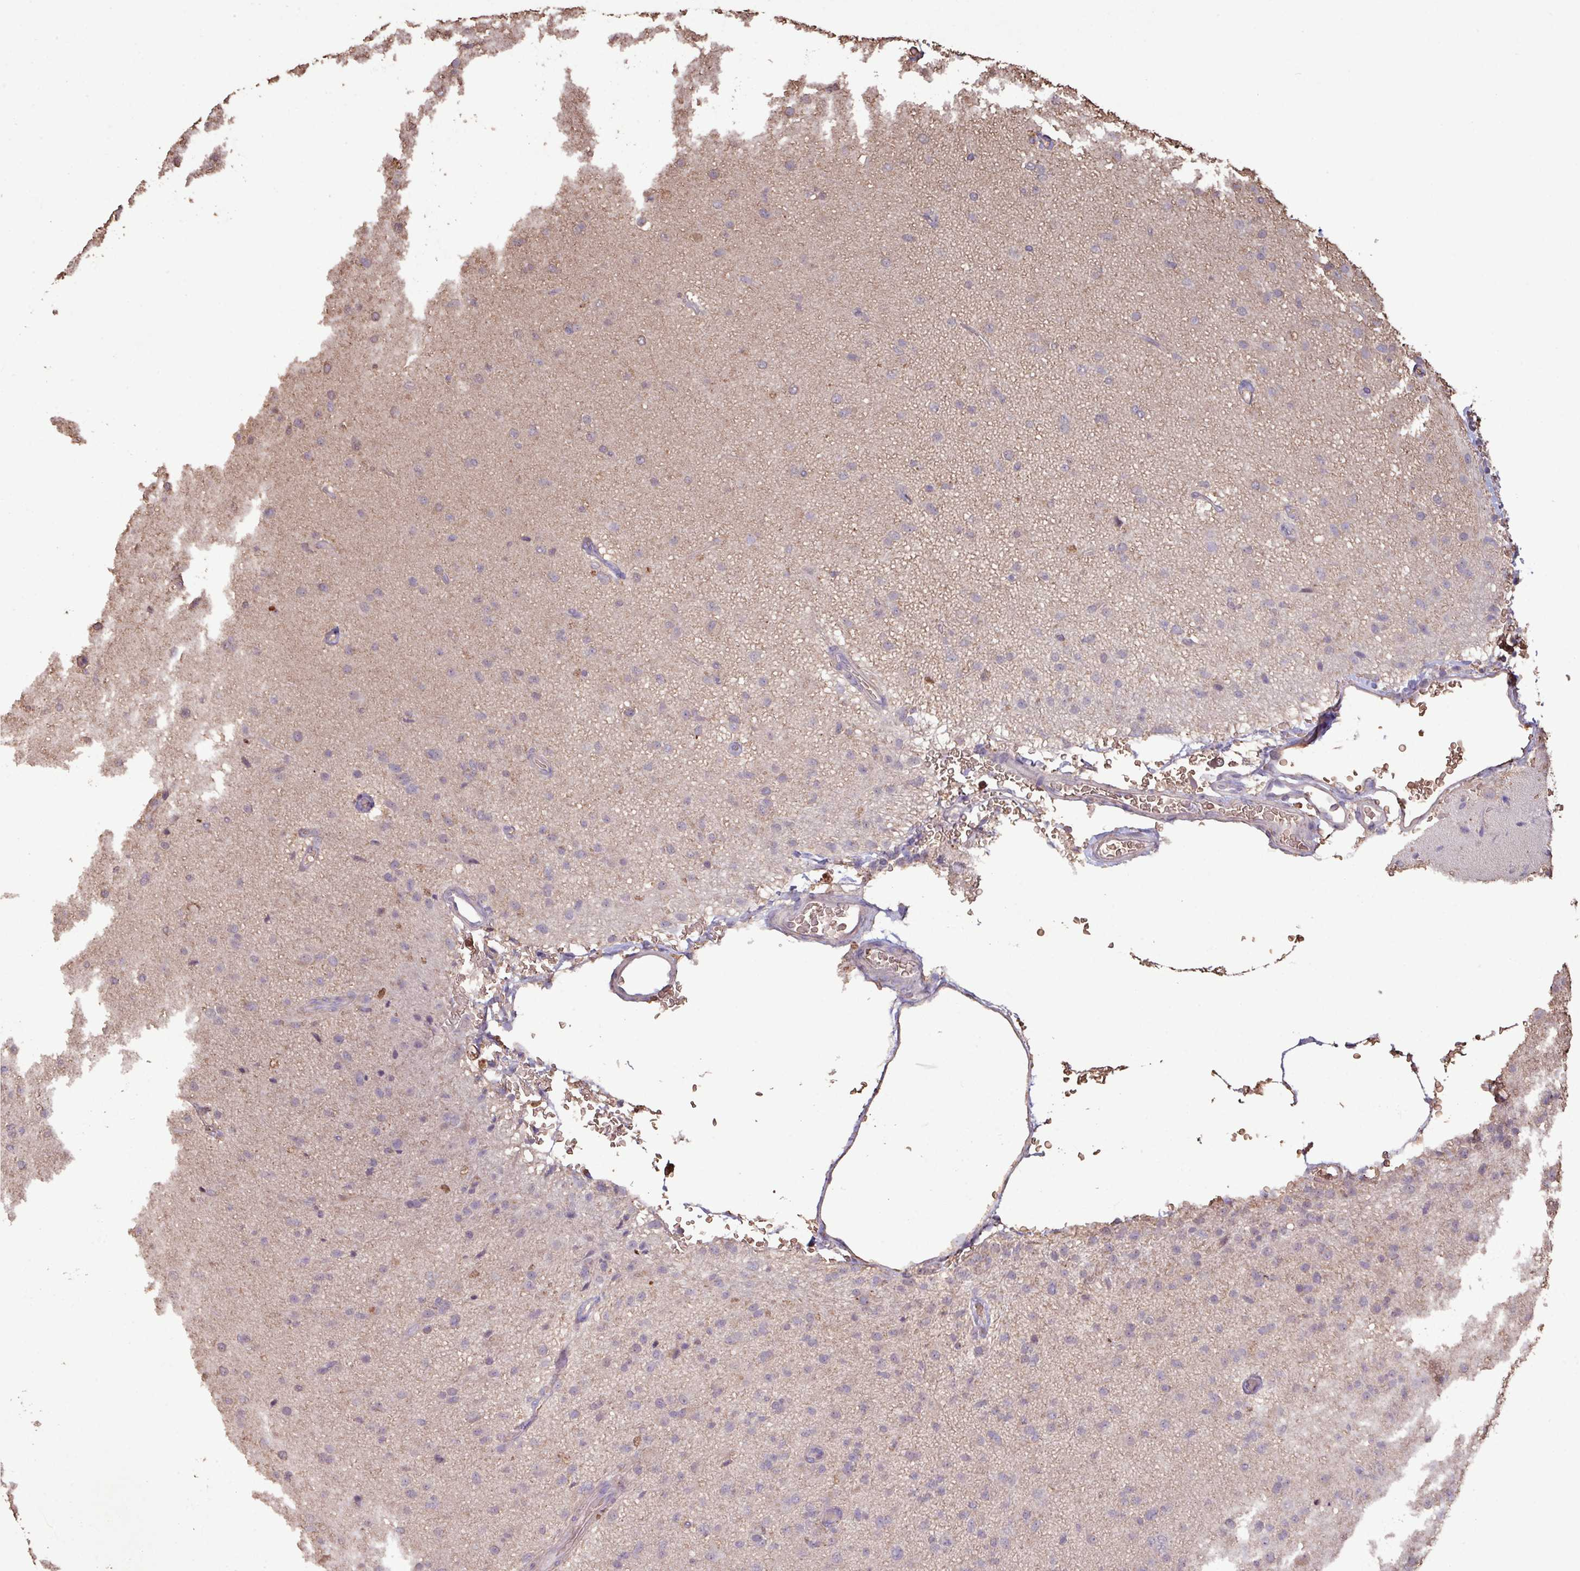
{"staining": {"intensity": "negative", "quantity": "none", "location": "none"}, "tissue": "glioma", "cell_type": "Tumor cells", "image_type": "cancer", "snomed": [{"axis": "morphology", "description": "Glioma, malignant, Low grade"}, {"axis": "topography", "description": "Brain"}], "caption": "Image shows no significant protein positivity in tumor cells of malignant low-grade glioma.", "gene": "CAMK2B", "patient": {"sex": "male", "age": 65}}